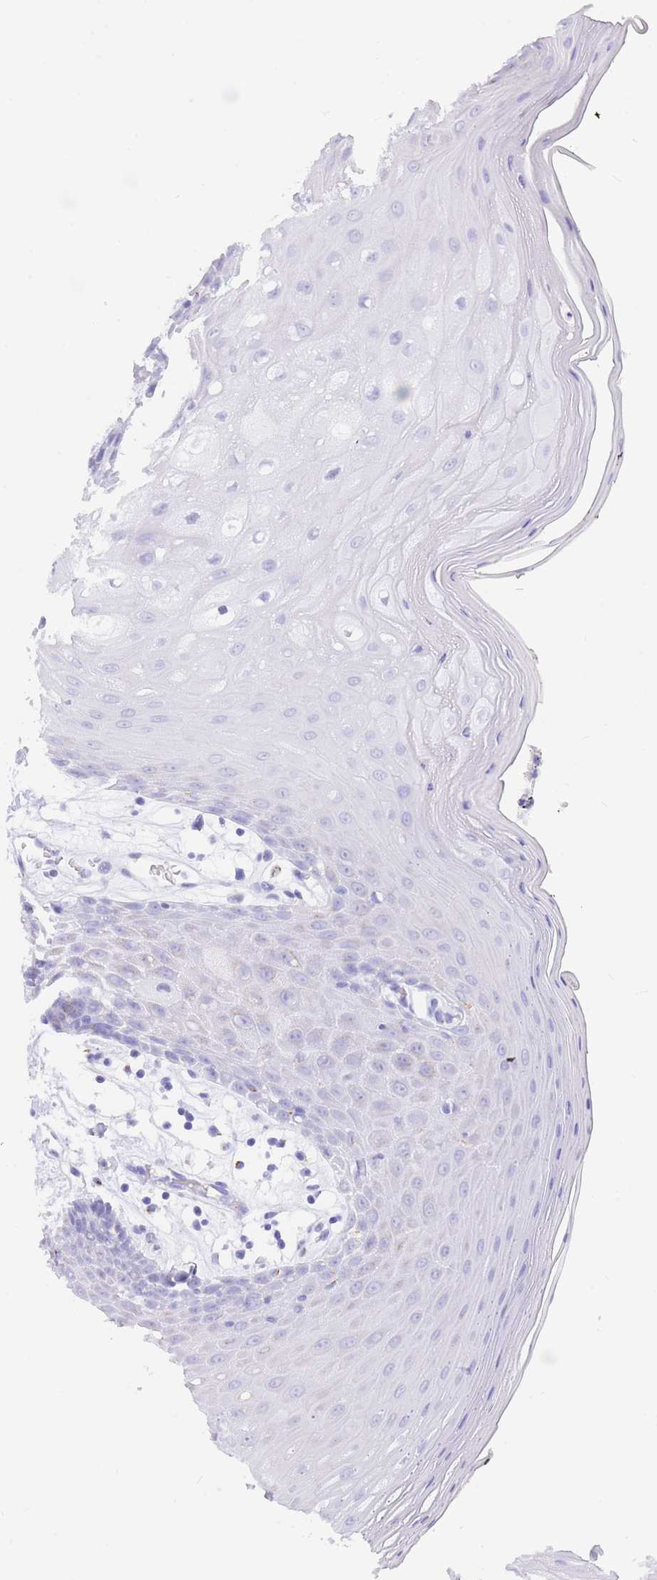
{"staining": {"intensity": "negative", "quantity": "none", "location": "none"}, "tissue": "oral mucosa", "cell_type": "Squamous epithelial cells", "image_type": "normal", "snomed": [{"axis": "morphology", "description": "Normal tissue, NOS"}, {"axis": "topography", "description": "Oral tissue"}, {"axis": "topography", "description": "Tounge, NOS"}], "caption": "Immunohistochemical staining of unremarkable human oral mucosa reveals no significant expression in squamous epithelial cells. (DAB immunohistochemistry visualized using brightfield microscopy, high magnification).", "gene": "FAM3C", "patient": {"sex": "female", "age": 59}}